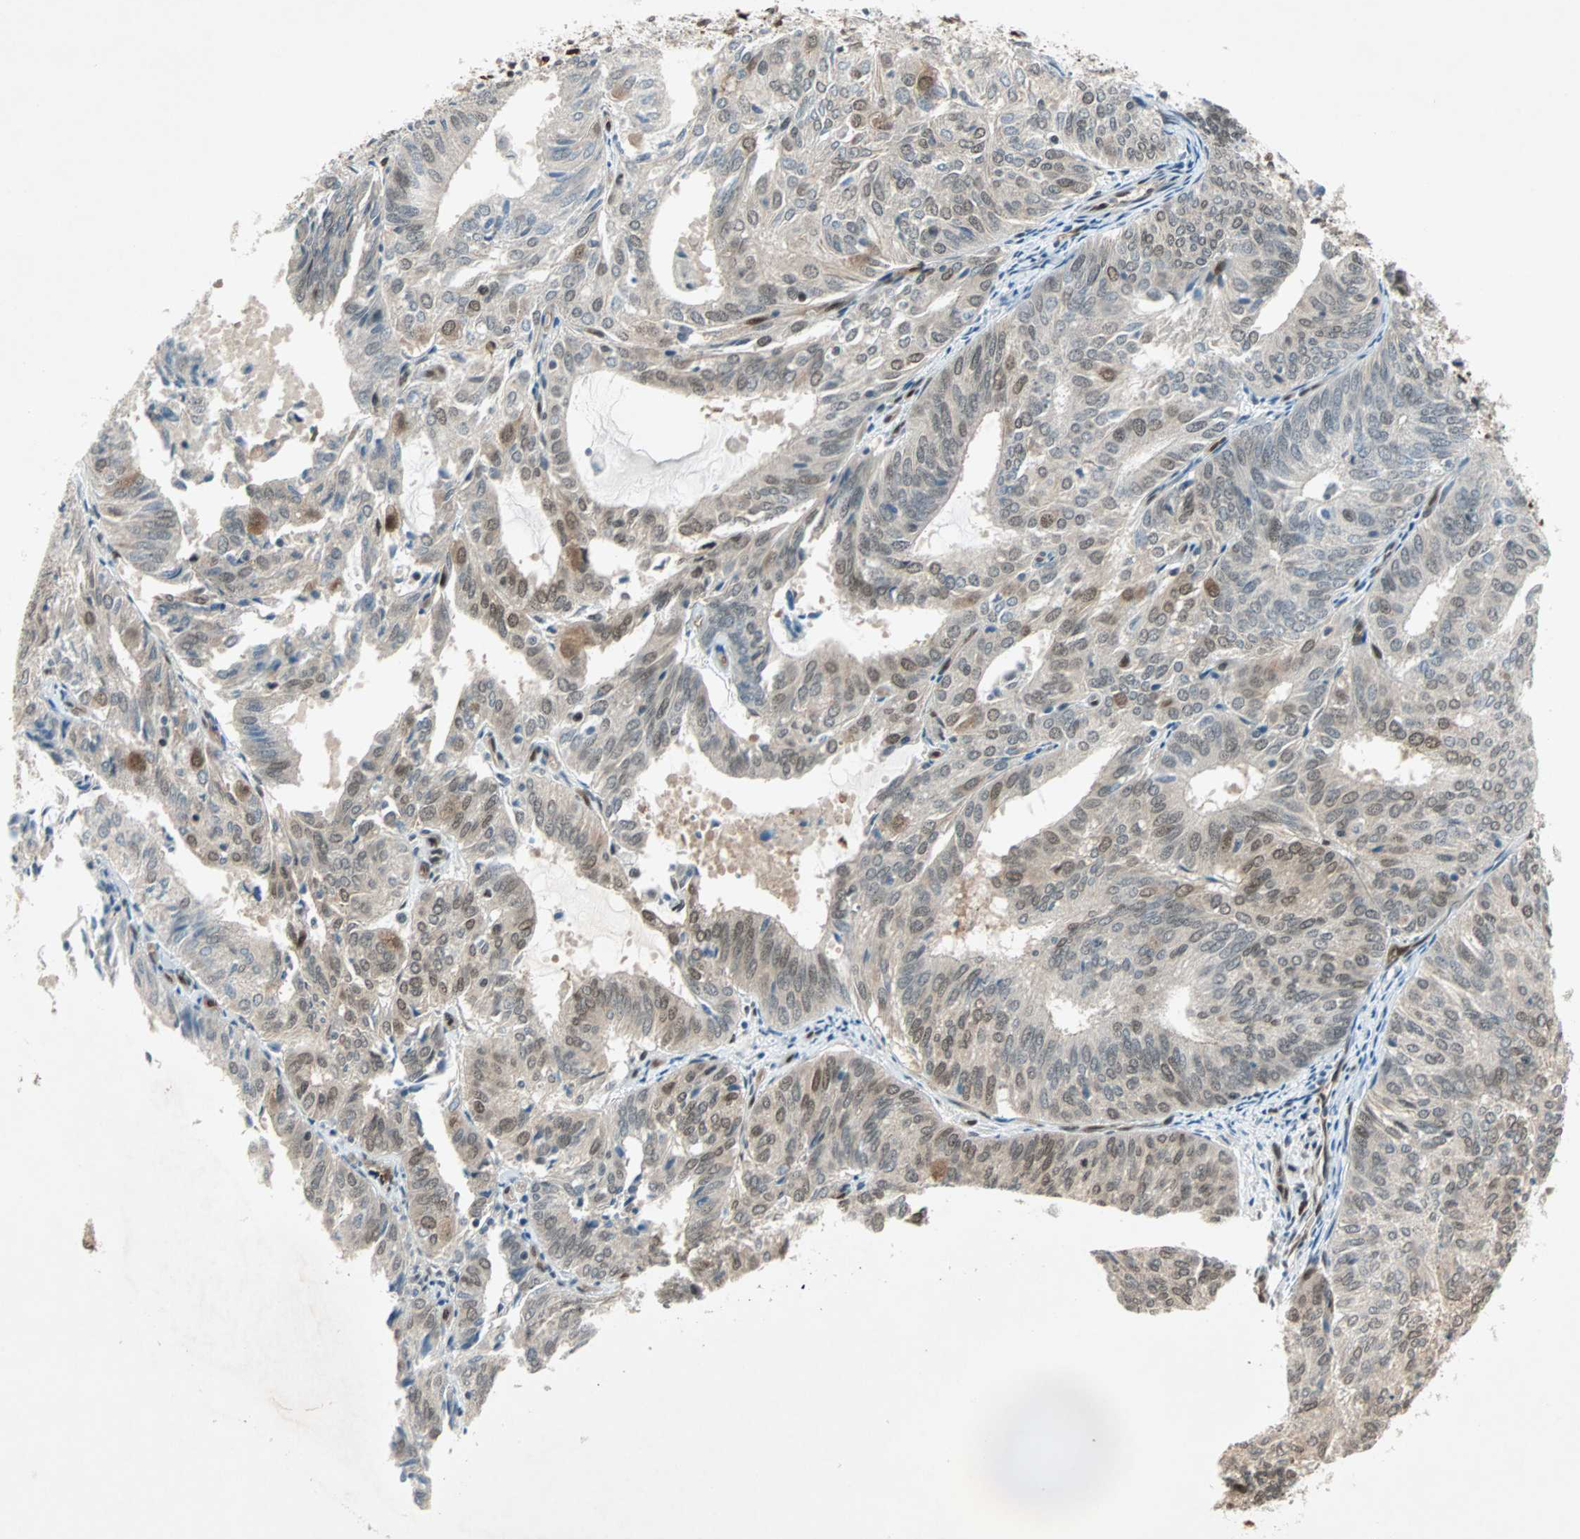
{"staining": {"intensity": "moderate", "quantity": ">75%", "location": "cytoplasmic/membranous,nuclear"}, "tissue": "endometrial cancer", "cell_type": "Tumor cells", "image_type": "cancer", "snomed": [{"axis": "morphology", "description": "Adenocarcinoma, NOS"}, {"axis": "topography", "description": "Uterus"}], "caption": "Human adenocarcinoma (endometrial) stained with a protein marker shows moderate staining in tumor cells.", "gene": "WWTR1", "patient": {"sex": "female", "age": 60}}